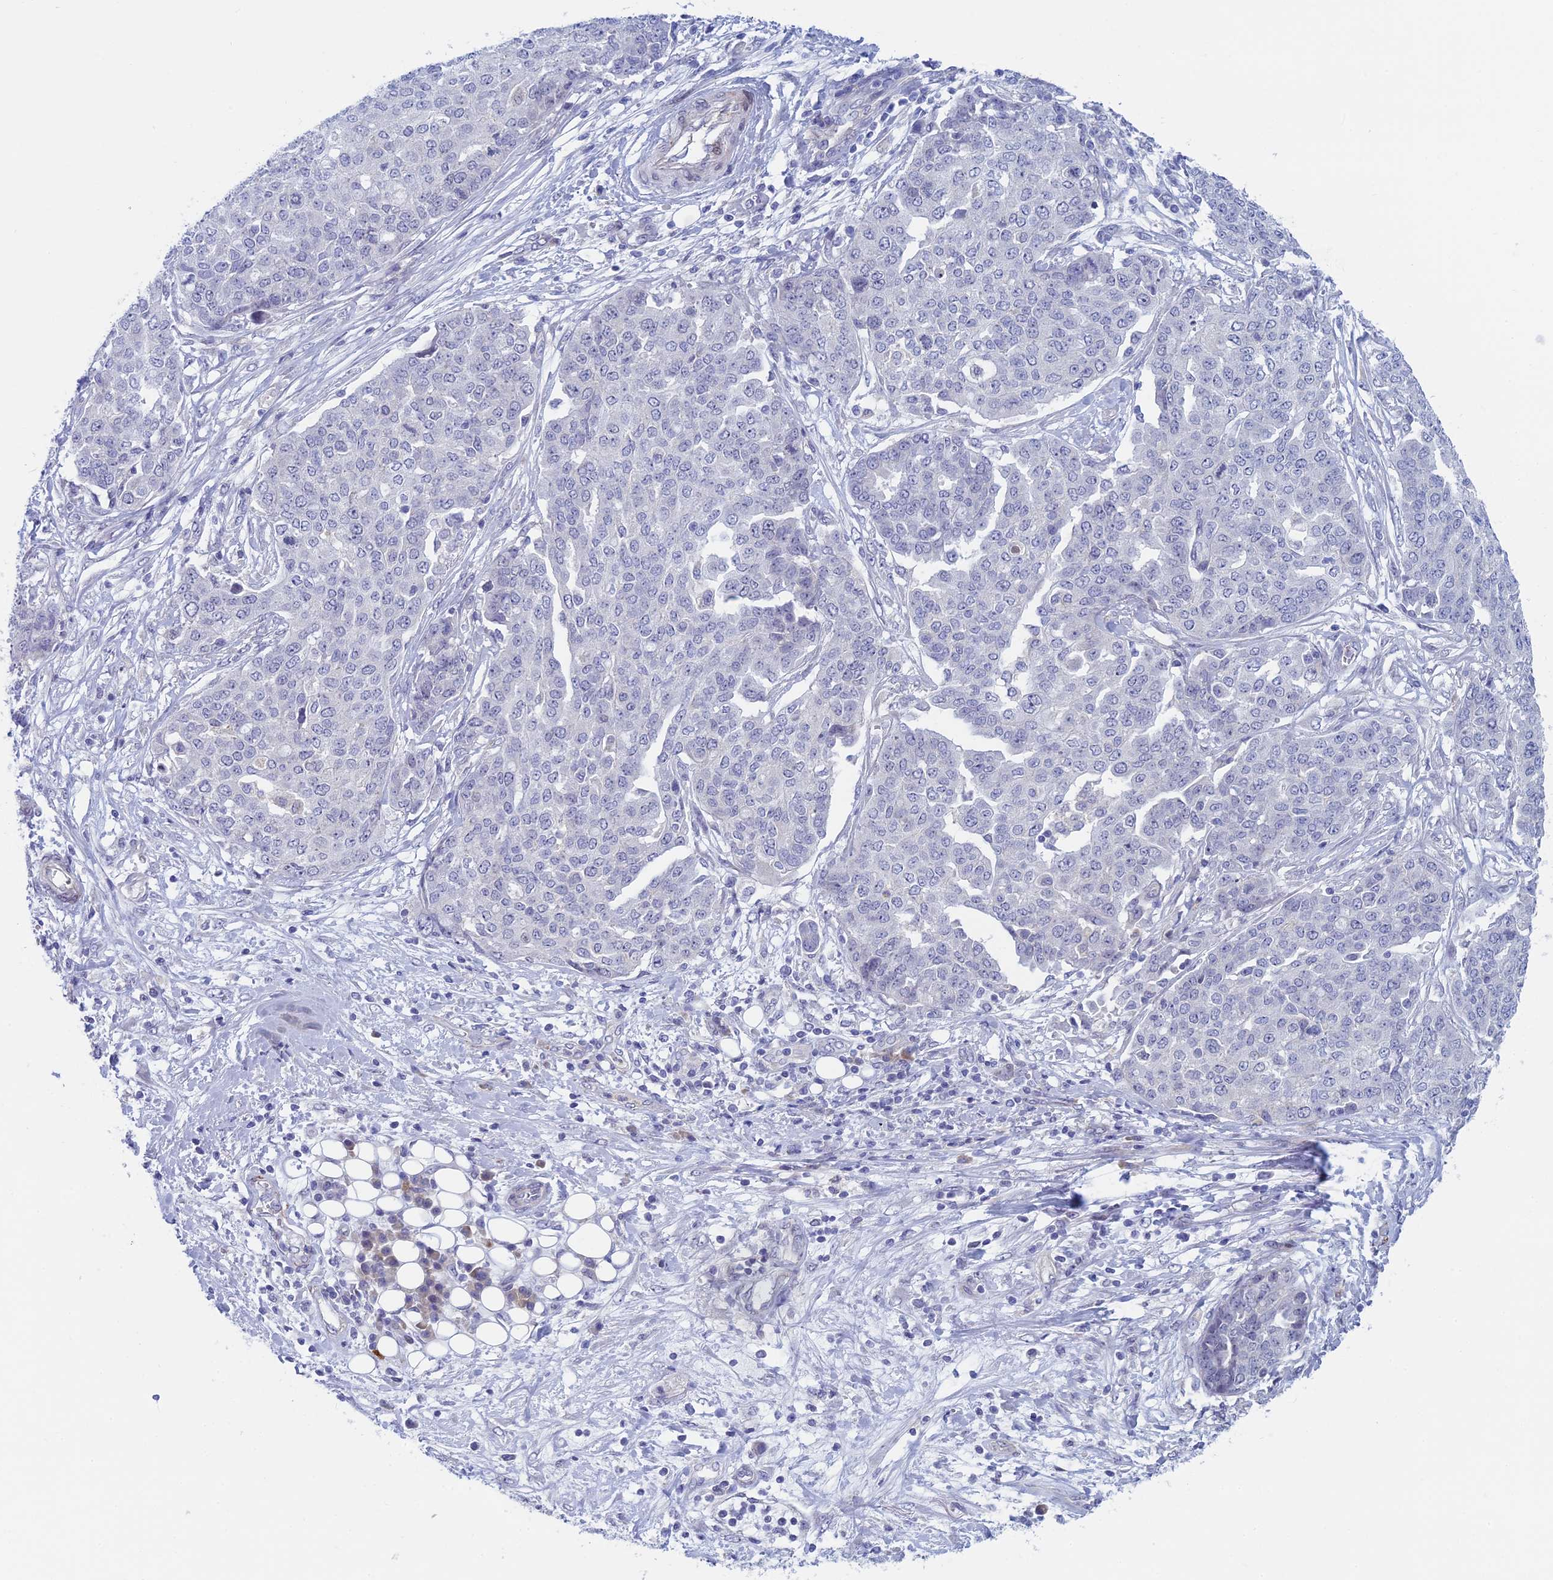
{"staining": {"intensity": "negative", "quantity": "none", "location": "none"}, "tissue": "ovarian cancer", "cell_type": "Tumor cells", "image_type": "cancer", "snomed": [{"axis": "morphology", "description": "Cystadenocarcinoma, serous, NOS"}, {"axis": "topography", "description": "Soft tissue"}, {"axis": "topography", "description": "Ovary"}], "caption": "Image shows no protein staining in tumor cells of ovarian cancer (serous cystadenocarcinoma) tissue.", "gene": "PPP1R26", "patient": {"sex": "female", "age": 57}}